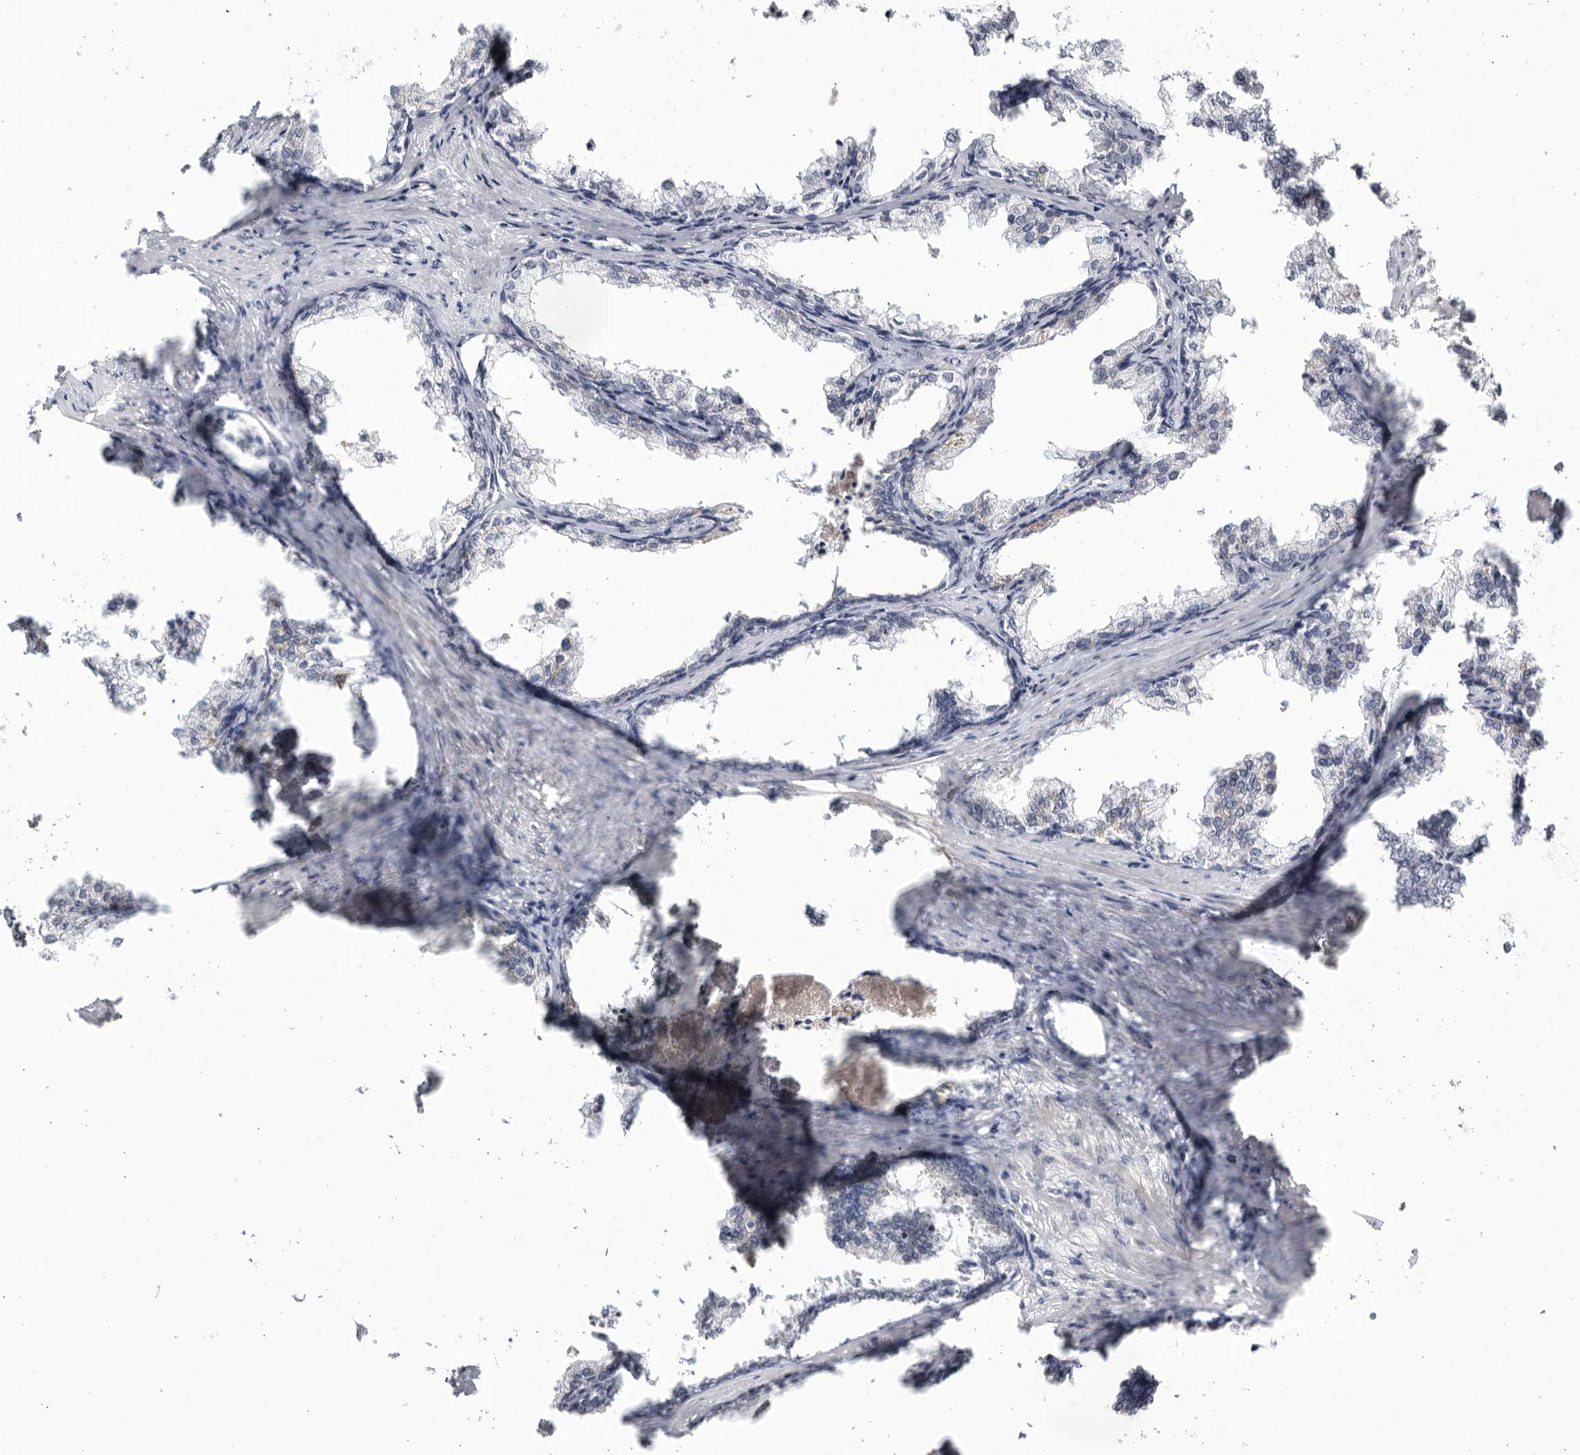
{"staining": {"intensity": "negative", "quantity": "none", "location": "none"}, "tissue": "prostate cancer", "cell_type": "Tumor cells", "image_type": "cancer", "snomed": [{"axis": "morphology", "description": "Adenocarcinoma, High grade"}, {"axis": "topography", "description": "Prostate"}], "caption": "Prostate cancer was stained to show a protein in brown. There is no significant positivity in tumor cells.", "gene": "CNBD1", "patient": {"sex": "male", "age": 58}}